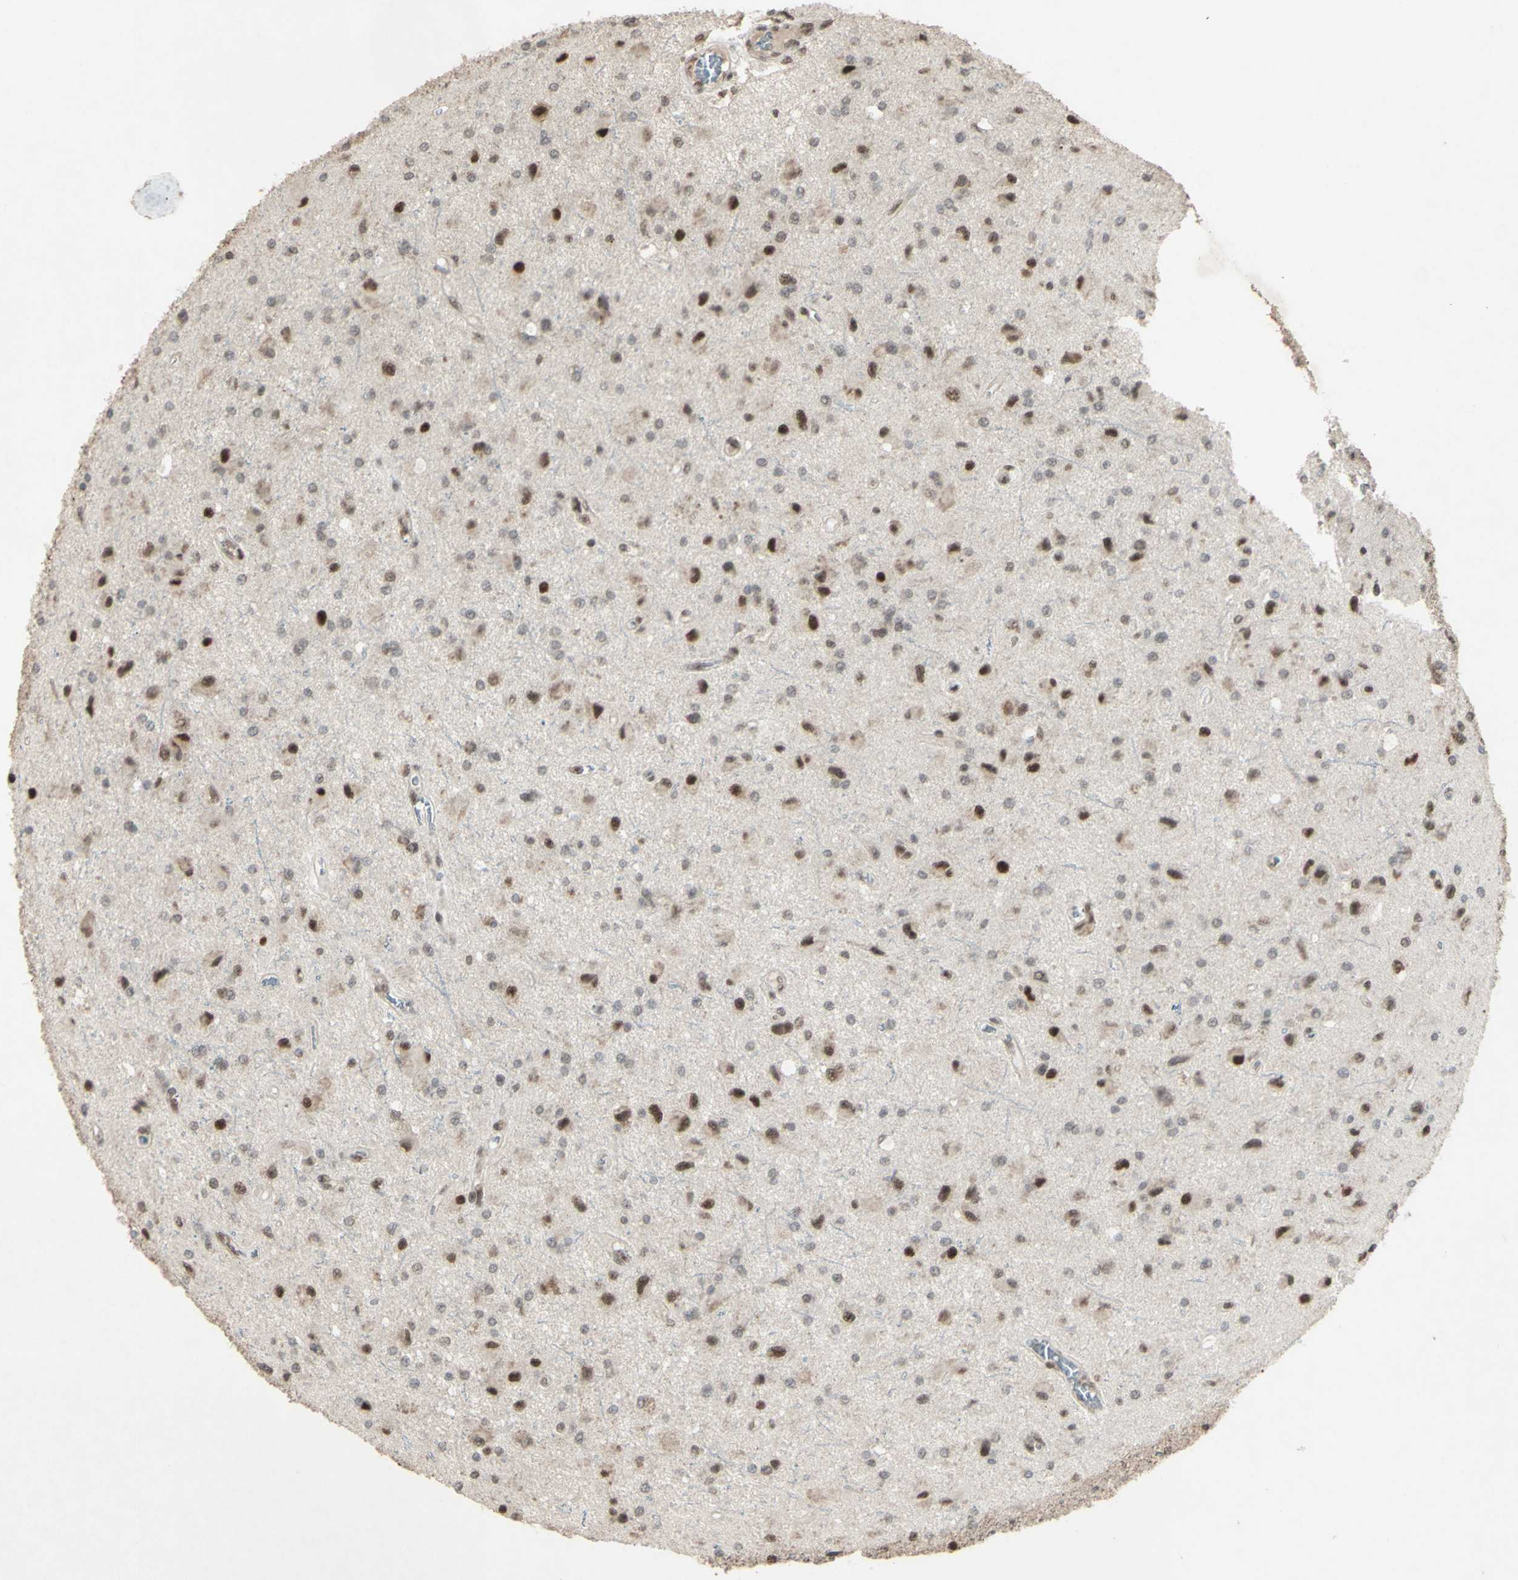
{"staining": {"intensity": "strong", "quantity": "25%-75%", "location": "nuclear"}, "tissue": "glioma", "cell_type": "Tumor cells", "image_type": "cancer", "snomed": [{"axis": "morphology", "description": "Glioma, malignant, Low grade"}, {"axis": "topography", "description": "Brain"}], "caption": "Tumor cells display high levels of strong nuclear expression in approximately 25%-75% of cells in human malignant low-grade glioma.", "gene": "CCNT1", "patient": {"sex": "male", "age": 58}}